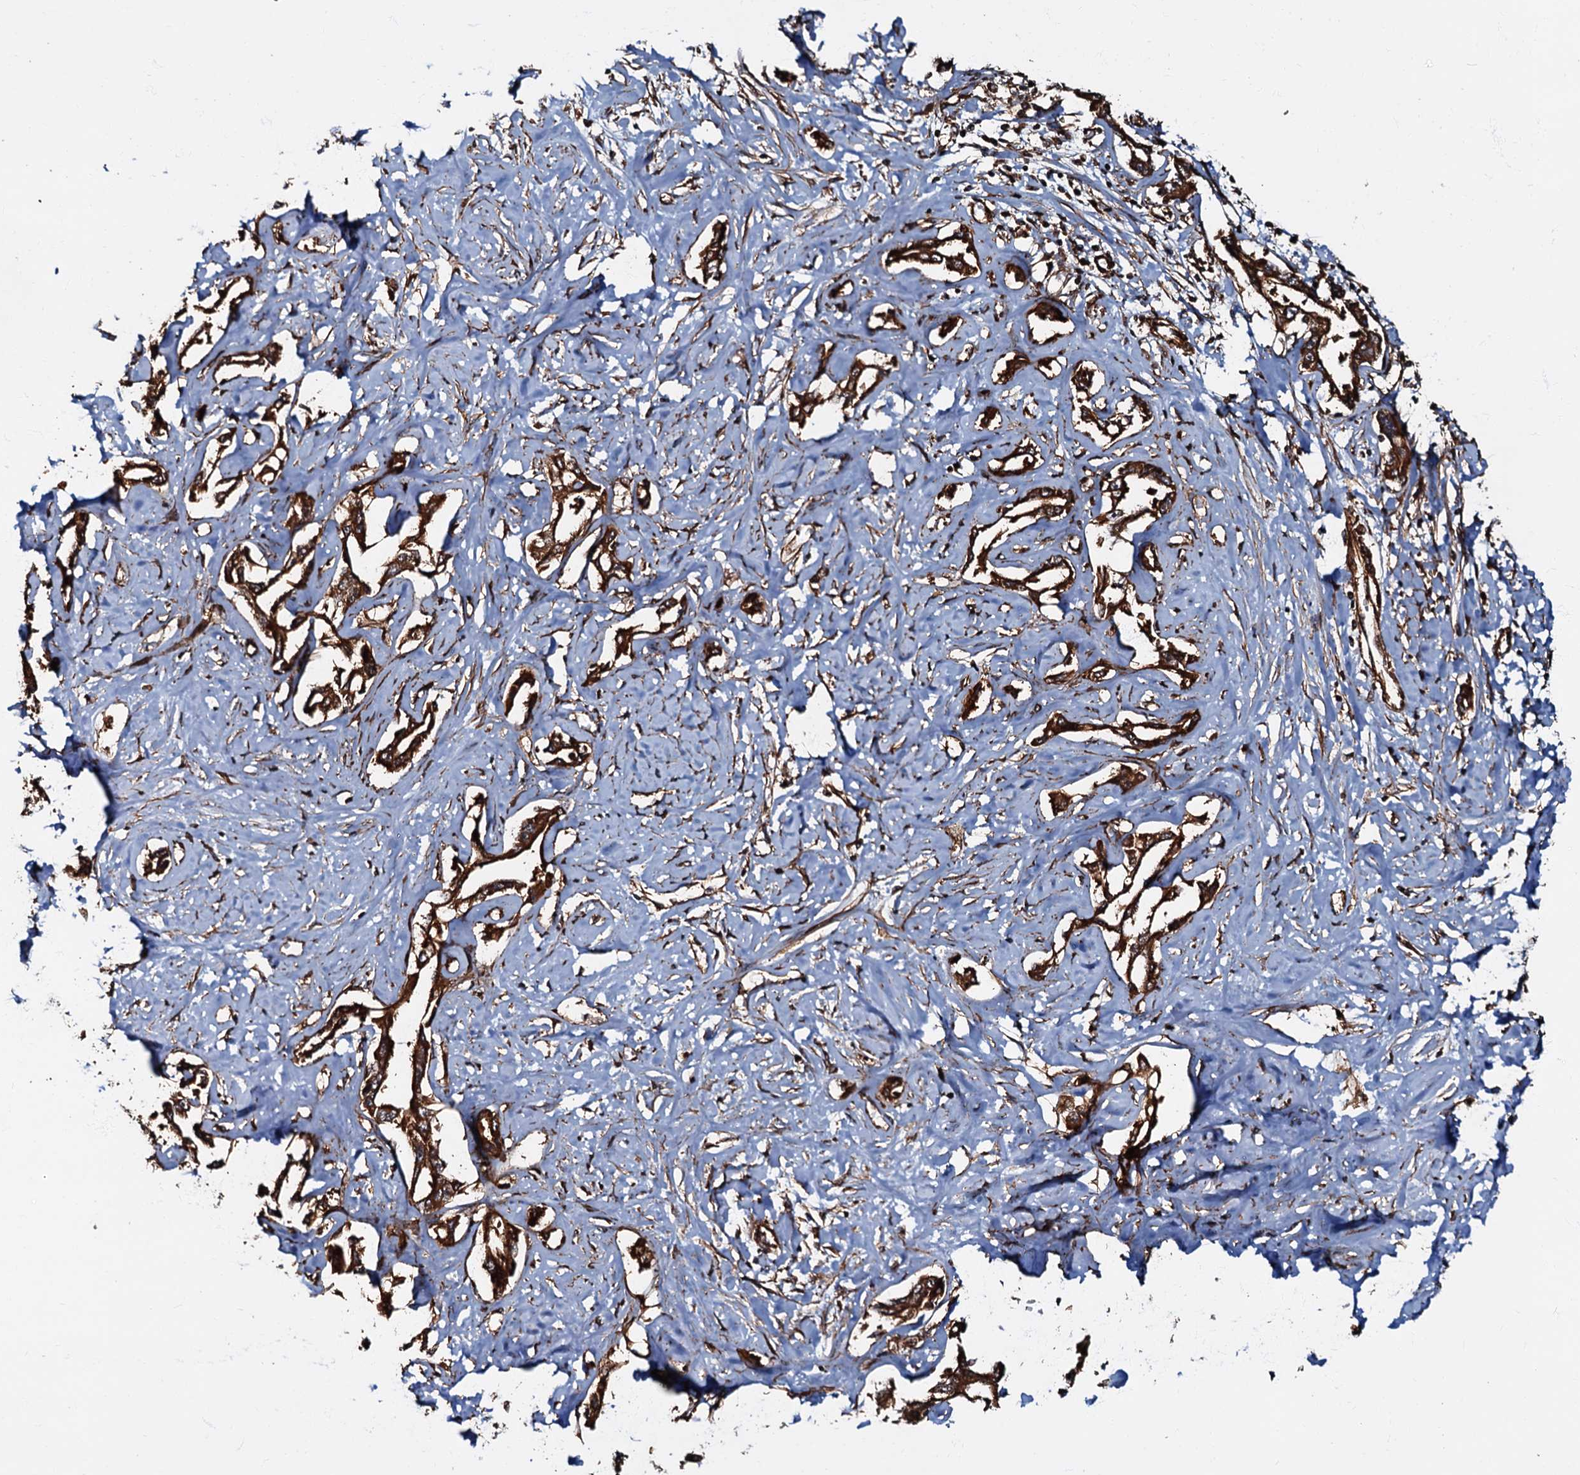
{"staining": {"intensity": "strong", "quantity": ">75%", "location": "cytoplasmic/membranous"}, "tissue": "liver cancer", "cell_type": "Tumor cells", "image_type": "cancer", "snomed": [{"axis": "morphology", "description": "Cholangiocarcinoma"}, {"axis": "topography", "description": "Liver"}], "caption": "About >75% of tumor cells in liver cancer (cholangiocarcinoma) show strong cytoplasmic/membranous protein staining as visualized by brown immunohistochemical staining.", "gene": "BLOC1S6", "patient": {"sex": "male", "age": 59}}